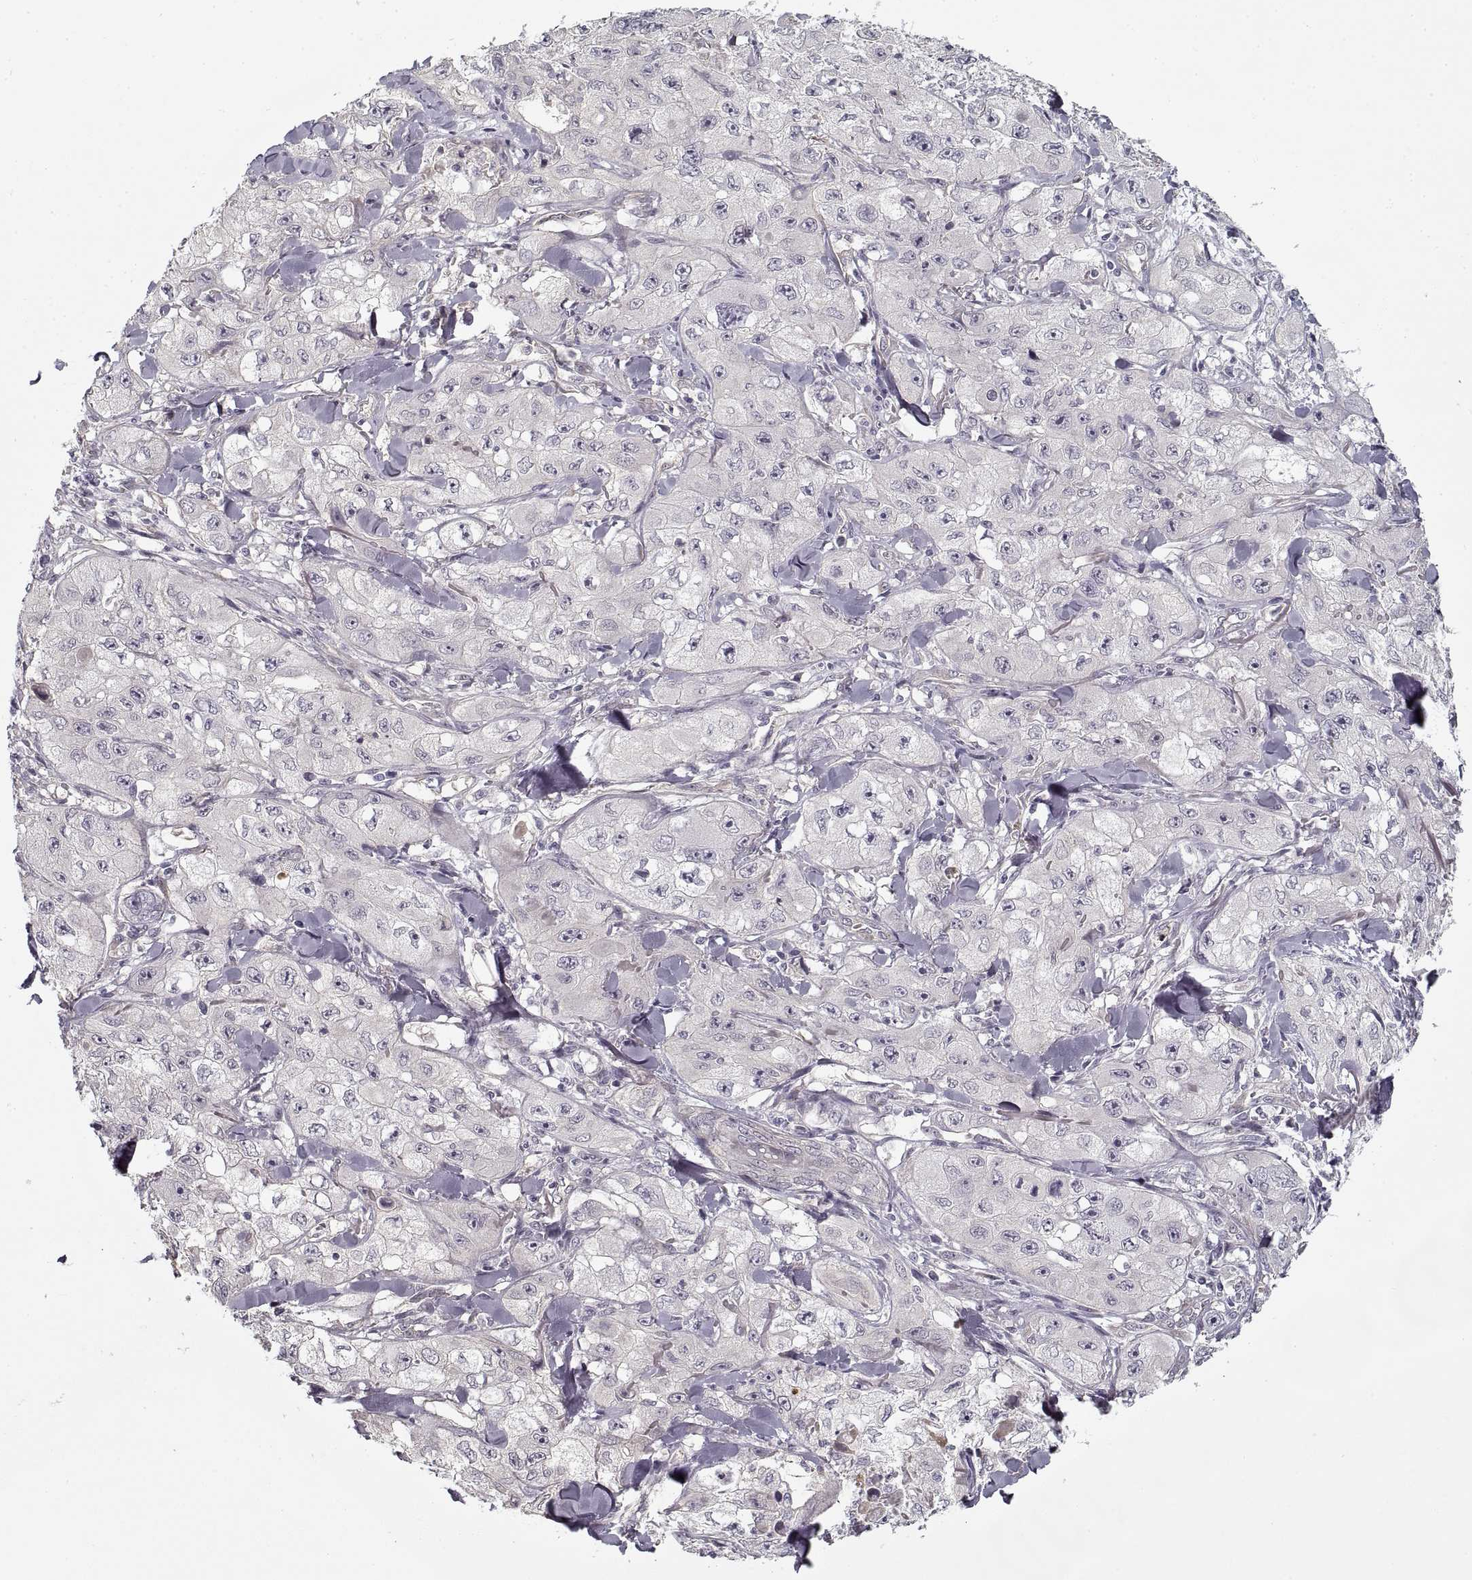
{"staining": {"intensity": "negative", "quantity": "none", "location": "none"}, "tissue": "skin cancer", "cell_type": "Tumor cells", "image_type": "cancer", "snomed": [{"axis": "morphology", "description": "Squamous cell carcinoma, NOS"}, {"axis": "topography", "description": "Skin"}, {"axis": "topography", "description": "Subcutis"}], "caption": "Immunohistochemistry (IHC) image of neoplastic tissue: human skin cancer stained with DAB demonstrates no significant protein staining in tumor cells.", "gene": "LAMB2", "patient": {"sex": "male", "age": 73}}